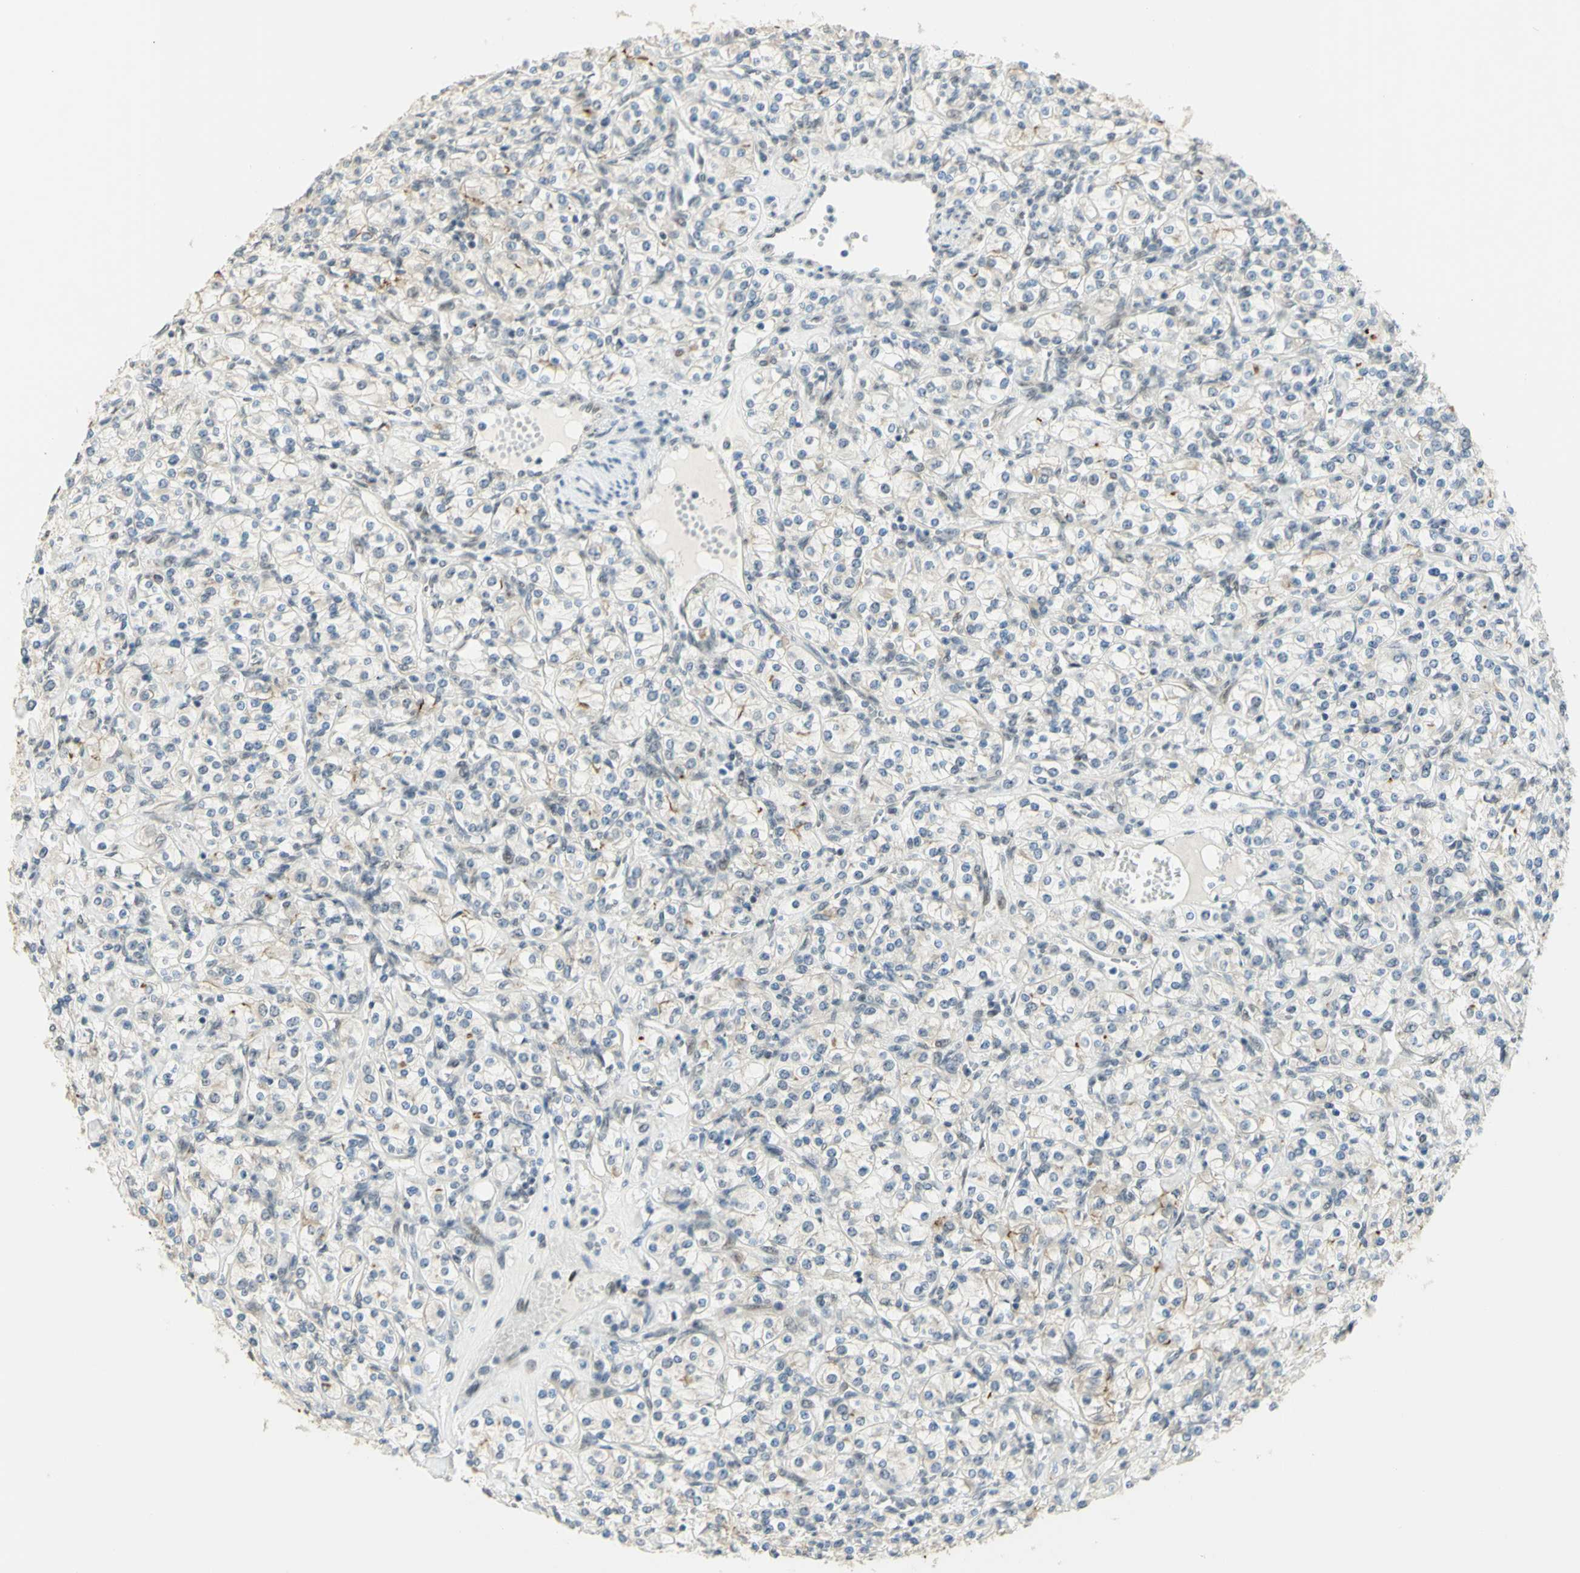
{"staining": {"intensity": "negative", "quantity": "none", "location": "none"}, "tissue": "renal cancer", "cell_type": "Tumor cells", "image_type": "cancer", "snomed": [{"axis": "morphology", "description": "Adenocarcinoma, NOS"}, {"axis": "topography", "description": "Kidney"}], "caption": "The micrograph demonstrates no staining of tumor cells in adenocarcinoma (renal).", "gene": "DDX1", "patient": {"sex": "male", "age": 77}}